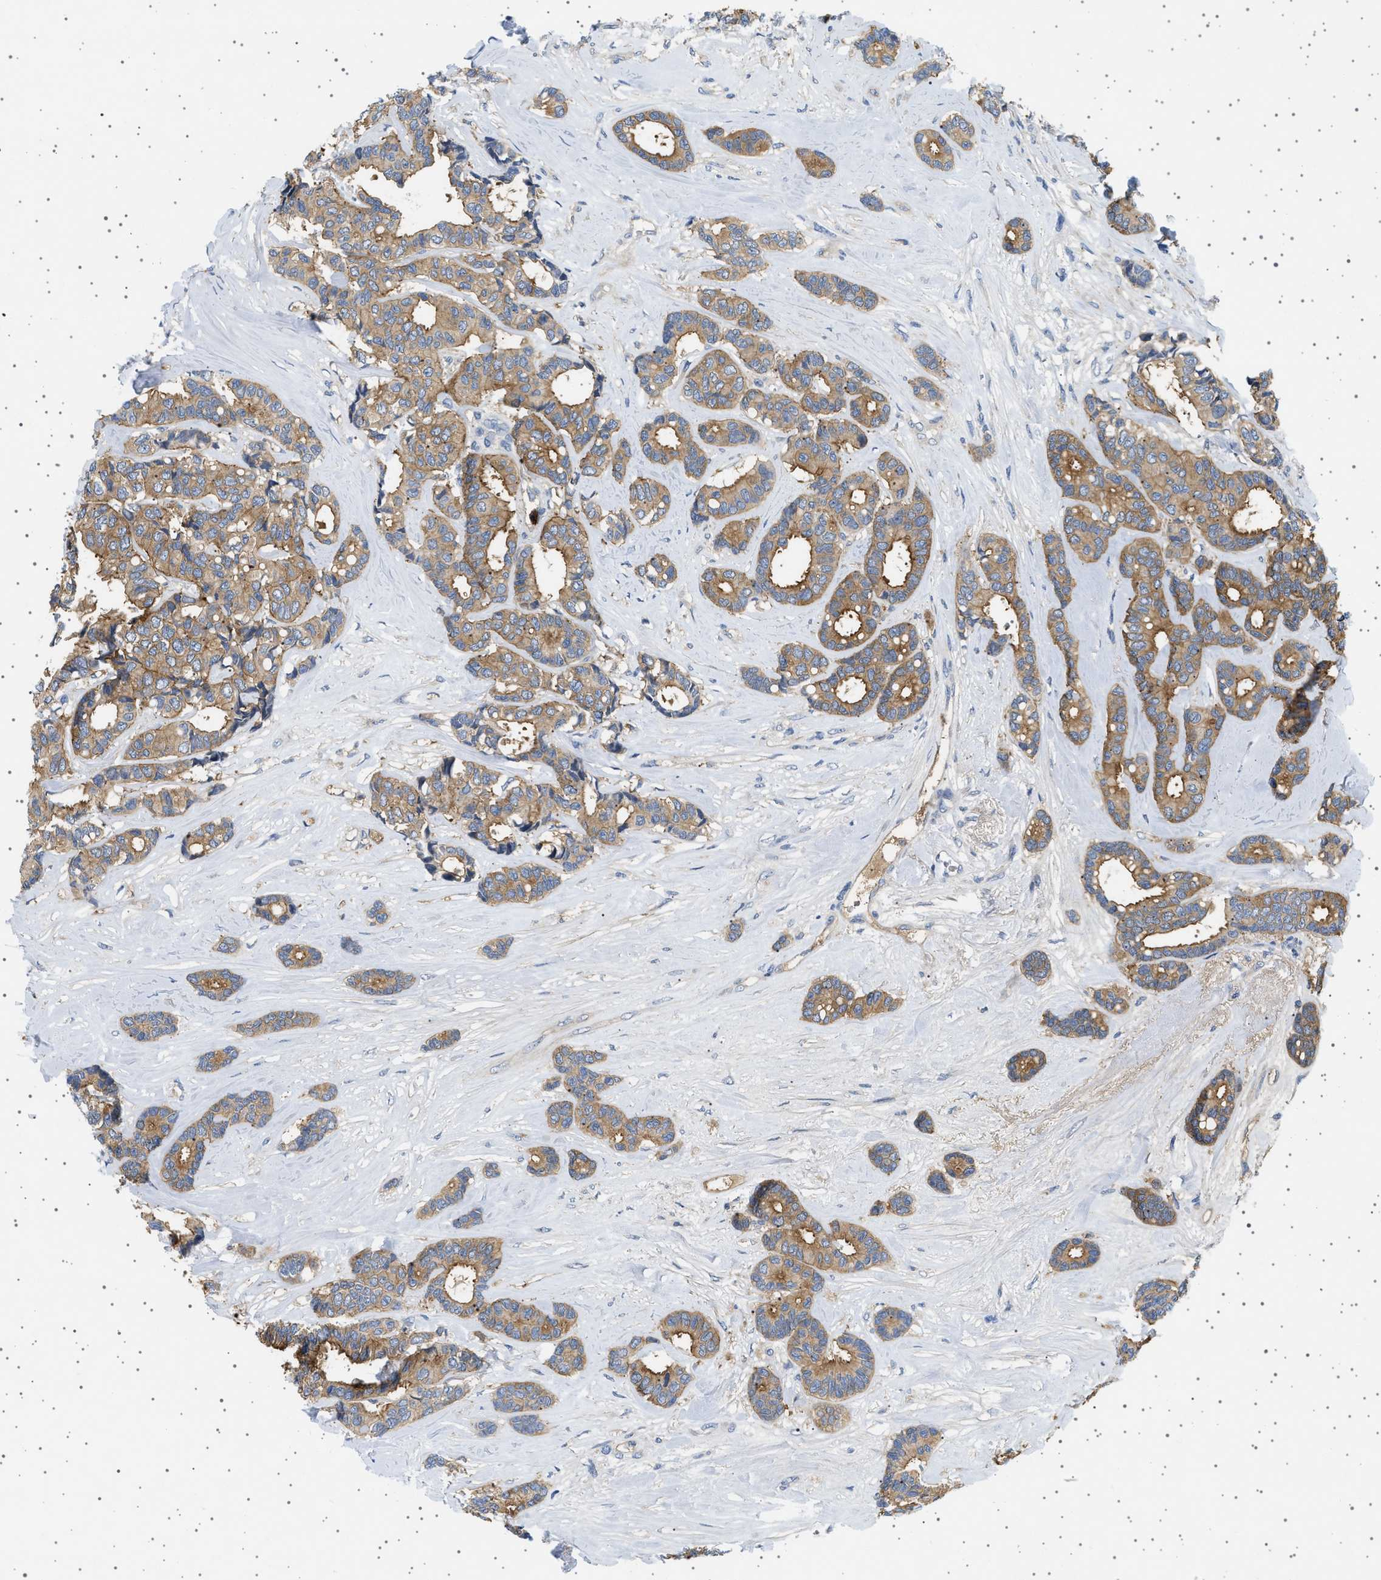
{"staining": {"intensity": "moderate", "quantity": ">75%", "location": "cytoplasmic/membranous"}, "tissue": "breast cancer", "cell_type": "Tumor cells", "image_type": "cancer", "snomed": [{"axis": "morphology", "description": "Duct carcinoma"}, {"axis": "topography", "description": "Breast"}], "caption": "This micrograph displays immunohistochemistry staining of breast cancer, with medium moderate cytoplasmic/membranous expression in approximately >75% of tumor cells.", "gene": "PLPP6", "patient": {"sex": "female", "age": 87}}